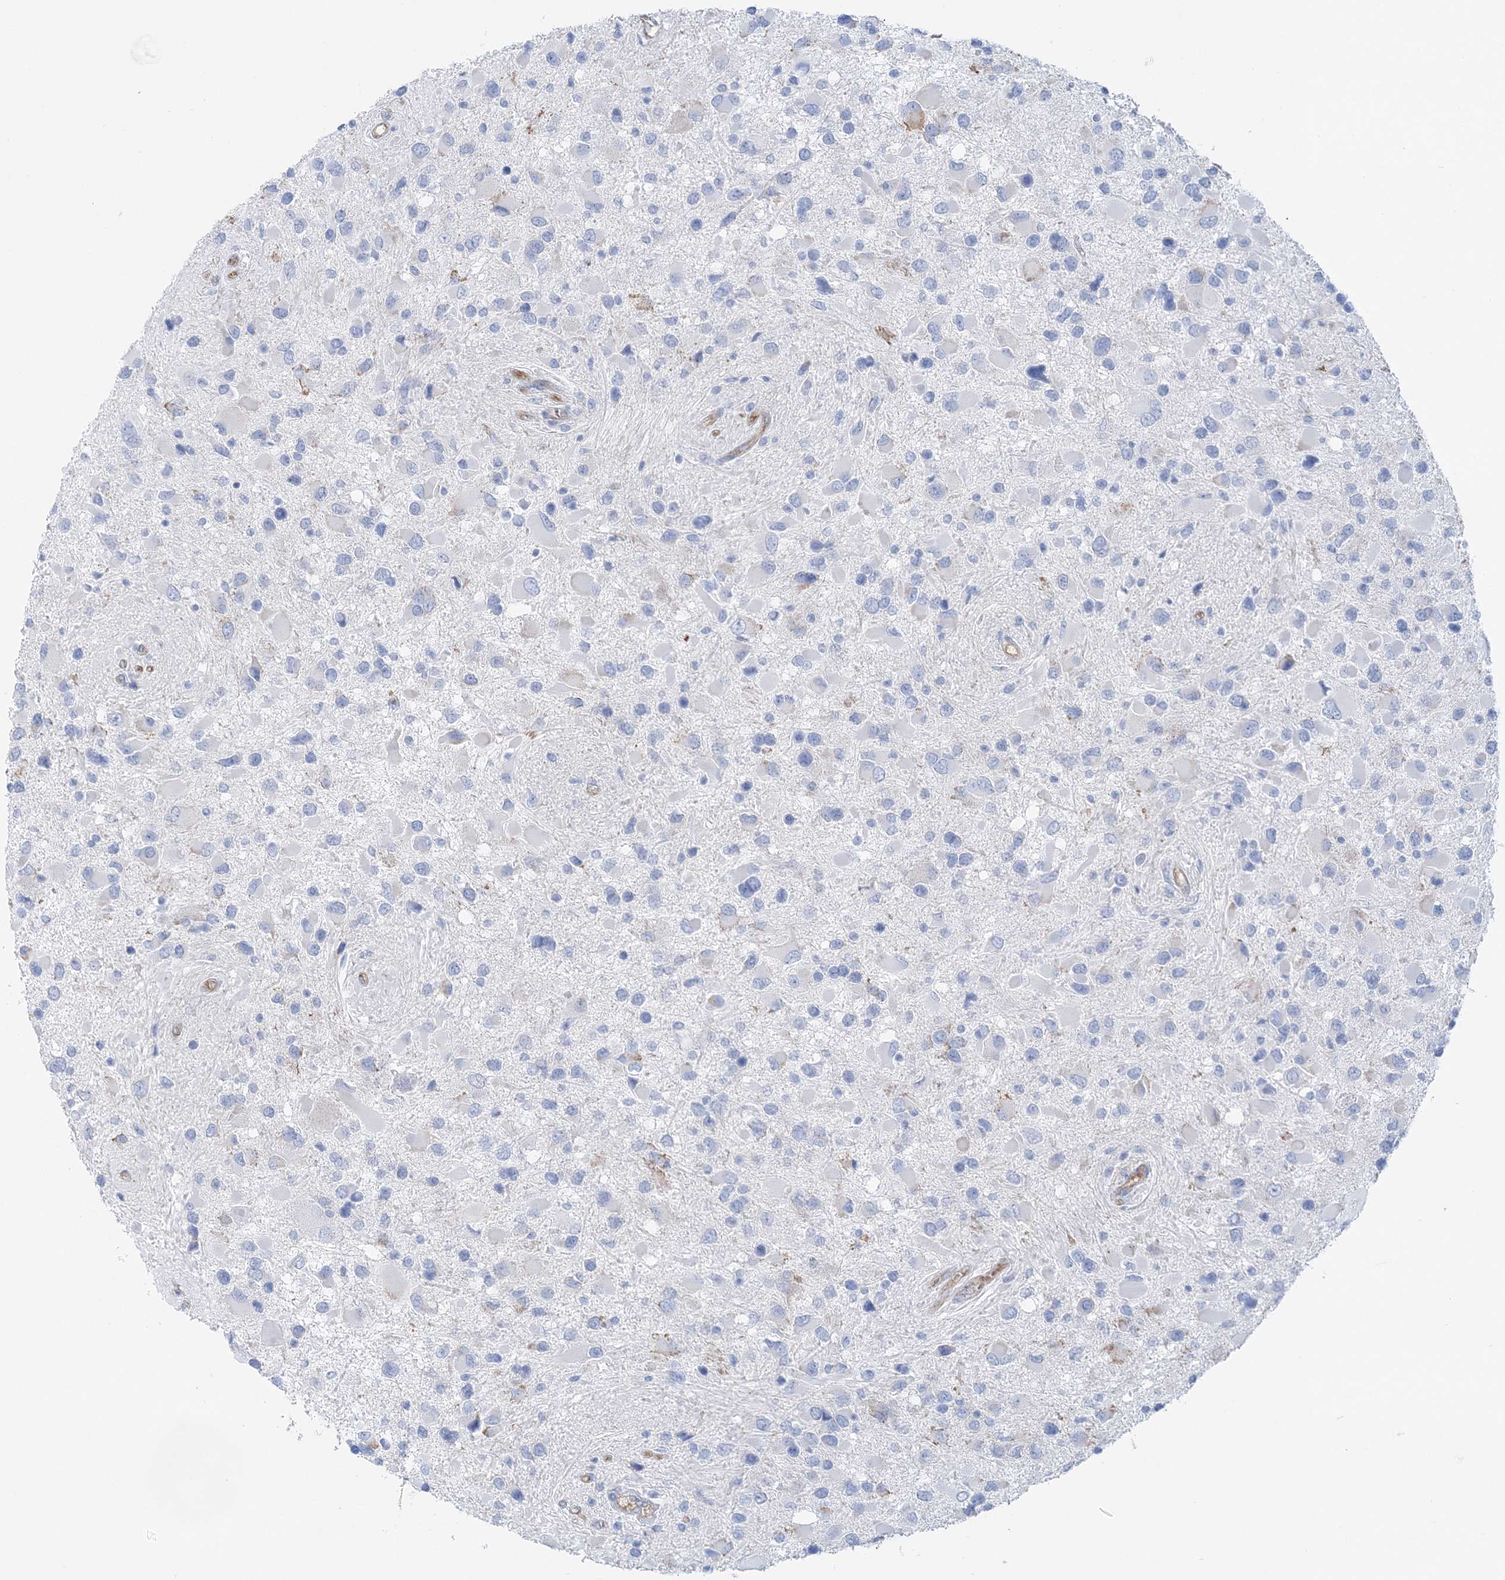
{"staining": {"intensity": "negative", "quantity": "none", "location": "none"}, "tissue": "glioma", "cell_type": "Tumor cells", "image_type": "cancer", "snomed": [{"axis": "morphology", "description": "Glioma, malignant, High grade"}, {"axis": "topography", "description": "Brain"}], "caption": "Protein analysis of glioma displays no significant expression in tumor cells. Brightfield microscopy of immunohistochemistry stained with DAB (brown) and hematoxylin (blue), captured at high magnification.", "gene": "SLC5A6", "patient": {"sex": "male", "age": 53}}